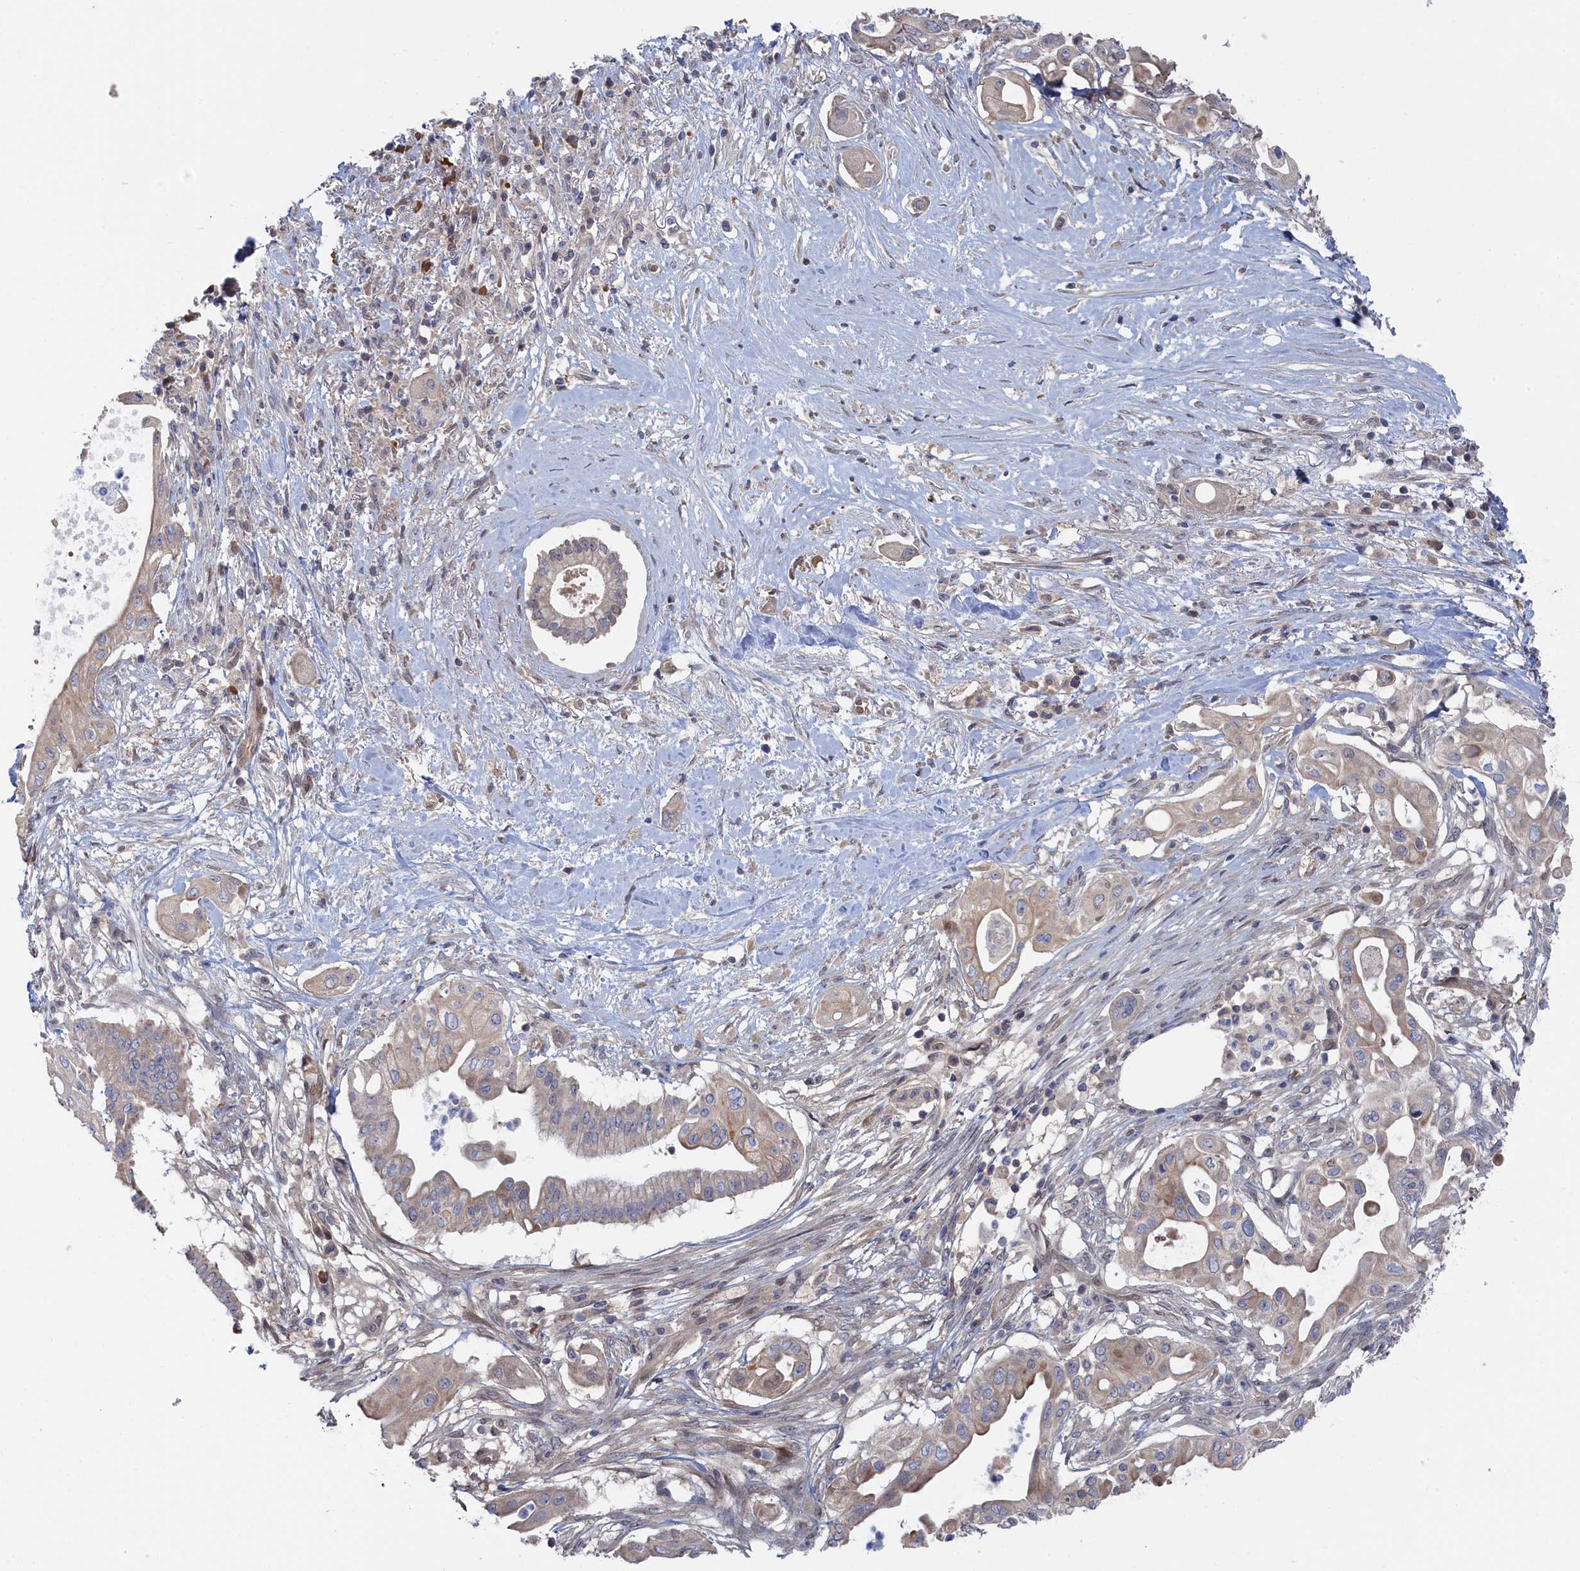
{"staining": {"intensity": "weak", "quantity": "<25%", "location": "cytoplasmic/membranous"}, "tissue": "pancreatic cancer", "cell_type": "Tumor cells", "image_type": "cancer", "snomed": [{"axis": "morphology", "description": "Adenocarcinoma, NOS"}, {"axis": "topography", "description": "Pancreas"}], "caption": "An immunohistochemistry (IHC) image of pancreatic cancer is shown. There is no staining in tumor cells of pancreatic cancer.", "gene": "IRGQ", "patient": {"sex": "male", "age": 68}}